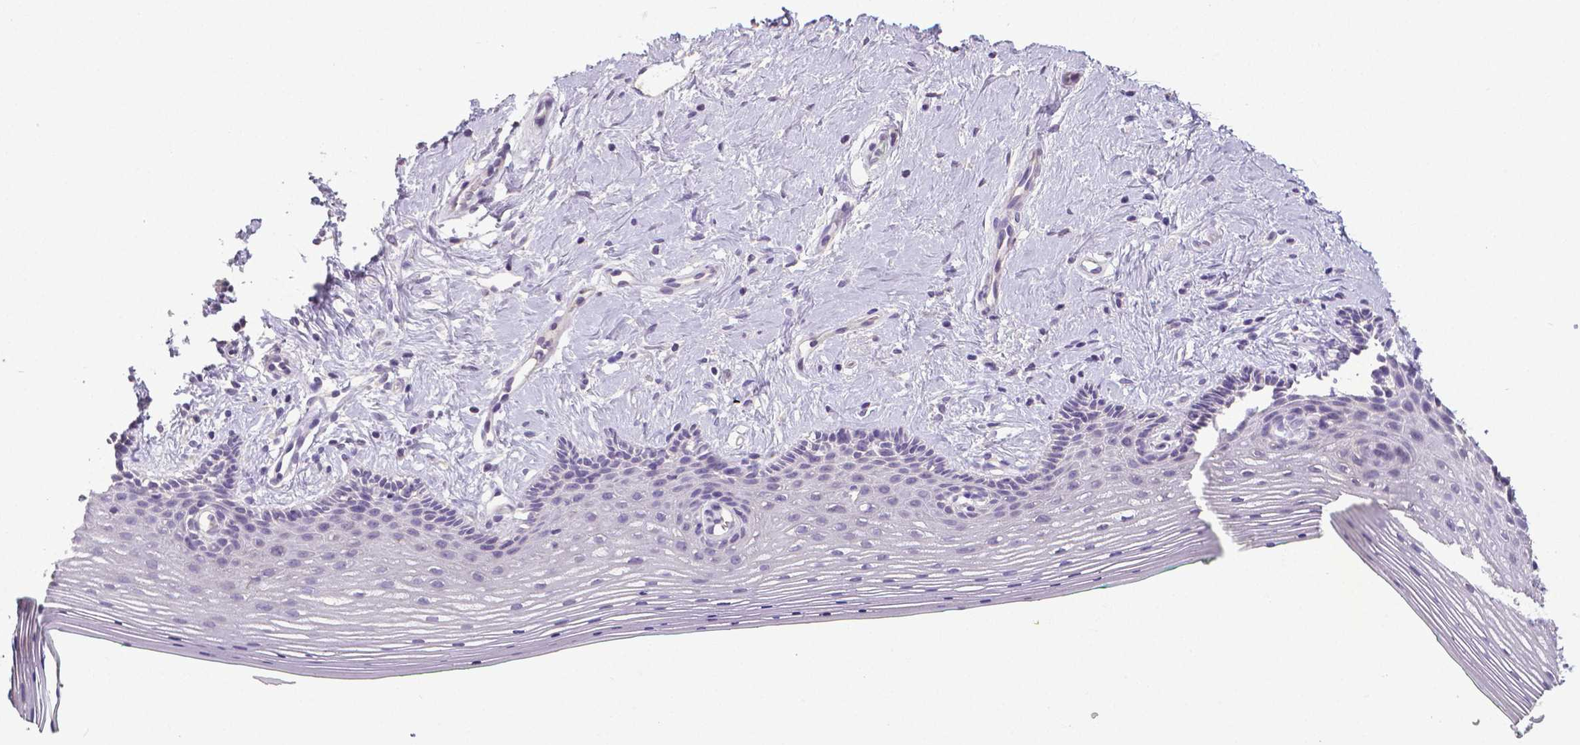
{"staining": {"intensity": "negative", "quantity": "none", "location": "none"}, "tissue": "vagina", "cell_type": "Squamous epithelial cells", "image_type": "normal", "snomed": [{"axis": "morphology", "description": "Normal tissue, NOS"}, {"axis": "topography", "description": "Vagina"}], "caption": "DAB (3,3'-diaminobenzidine) immunohistochemical staining of unremarkable vagina reveals no significant staining in squamous epithelial cells.", "gene": "CRMP1", "patient": {"sex": "female", "age": 42}}